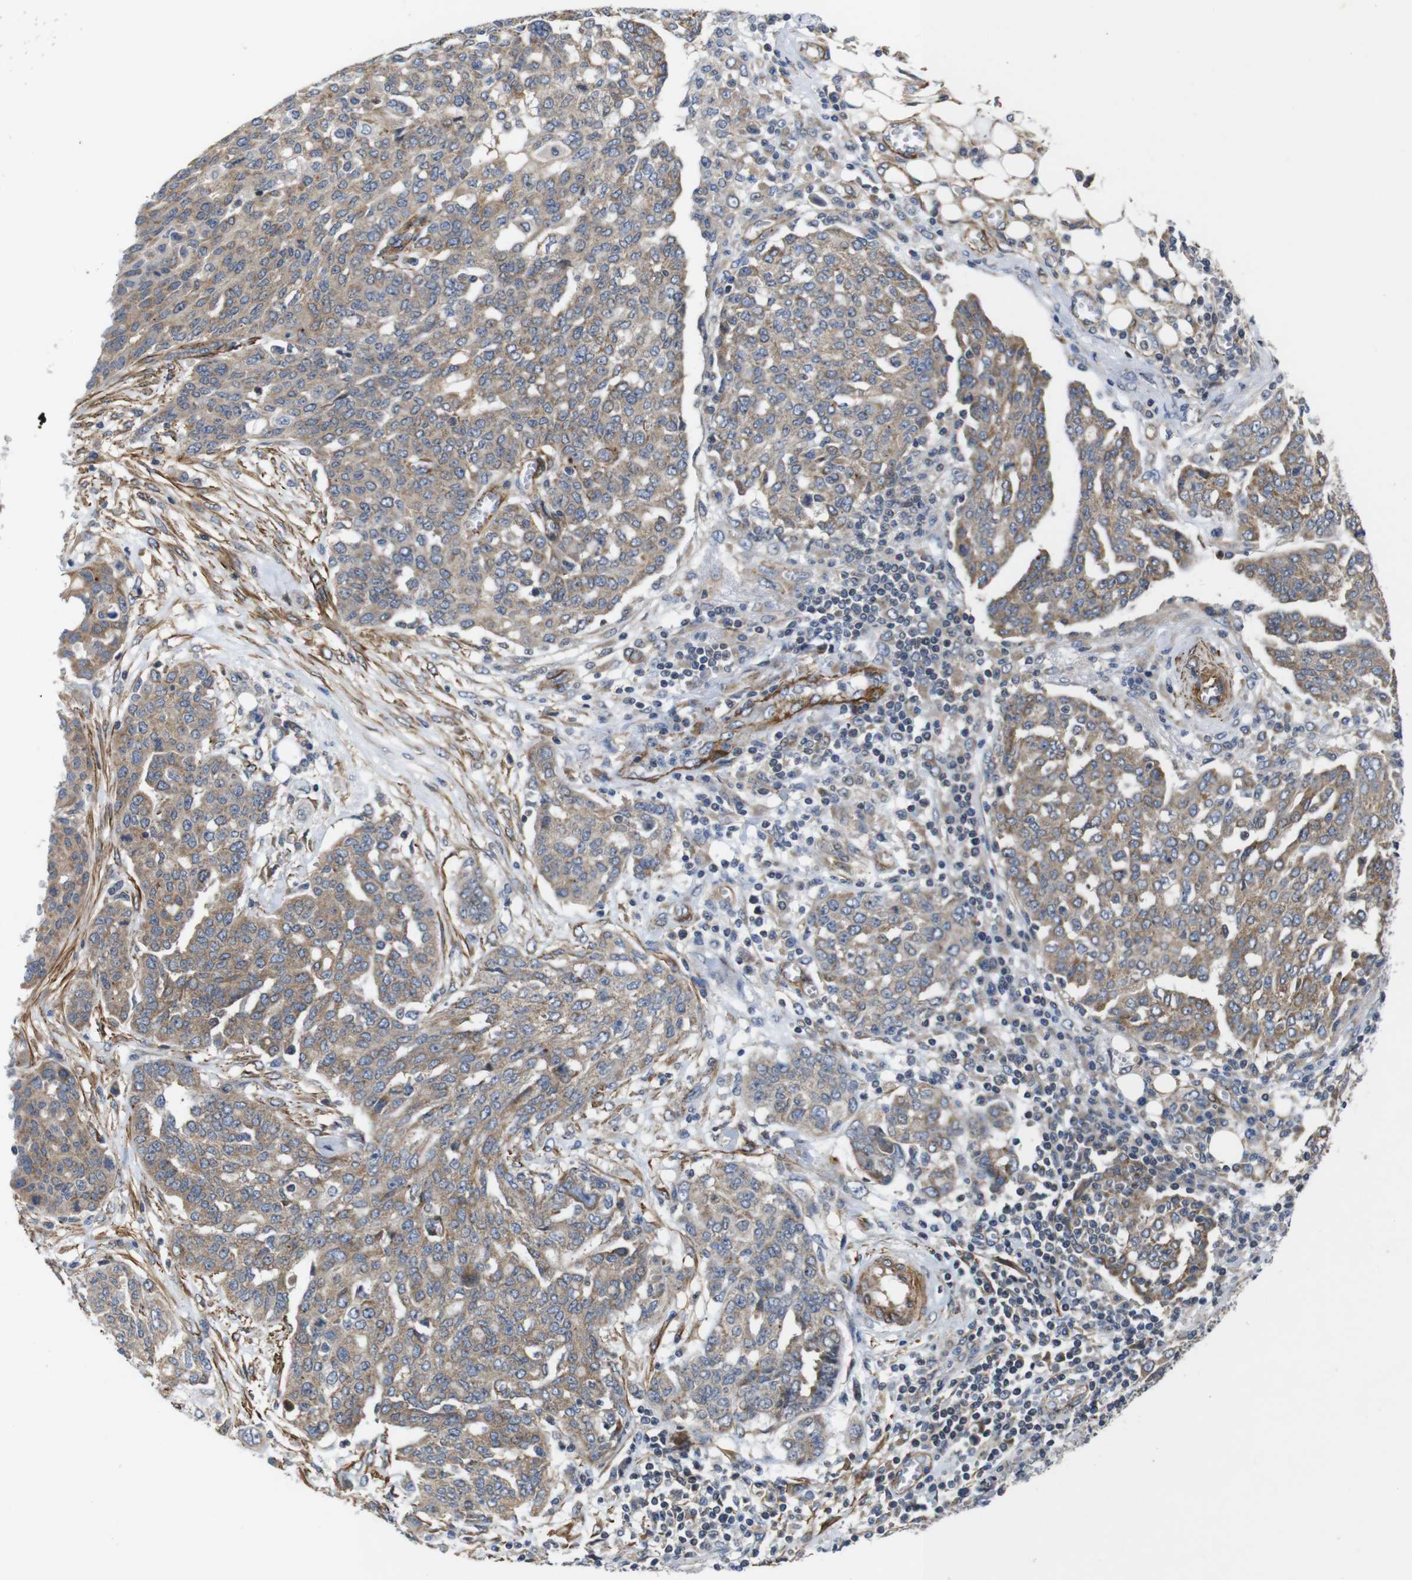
{"staining": {"intensity": "weak", "quantity": ">75%", "location": "cytoplasmic/membranous"}, "tissue": "ovarian cancer", "cell_type": "Tumor cells", "image_type": "cancer", "snomed": [{"axis": "morphology", "description": "Cystadenocarcinoma, serous, NOS"}, {"axis": "topography", "description": "Soft tissue"}, {"axis": "topography", "description": "Ovary"}], "caption": "Serous cystadenocarcinoma (ovarian) tissue demonstrates weak cytoplasmic/membranous expression in approximately >75% of tumor cells, visualized by immunohistochemistry.", "gene": "GGT7", "patient": {"sex": "female", "age": 57}}